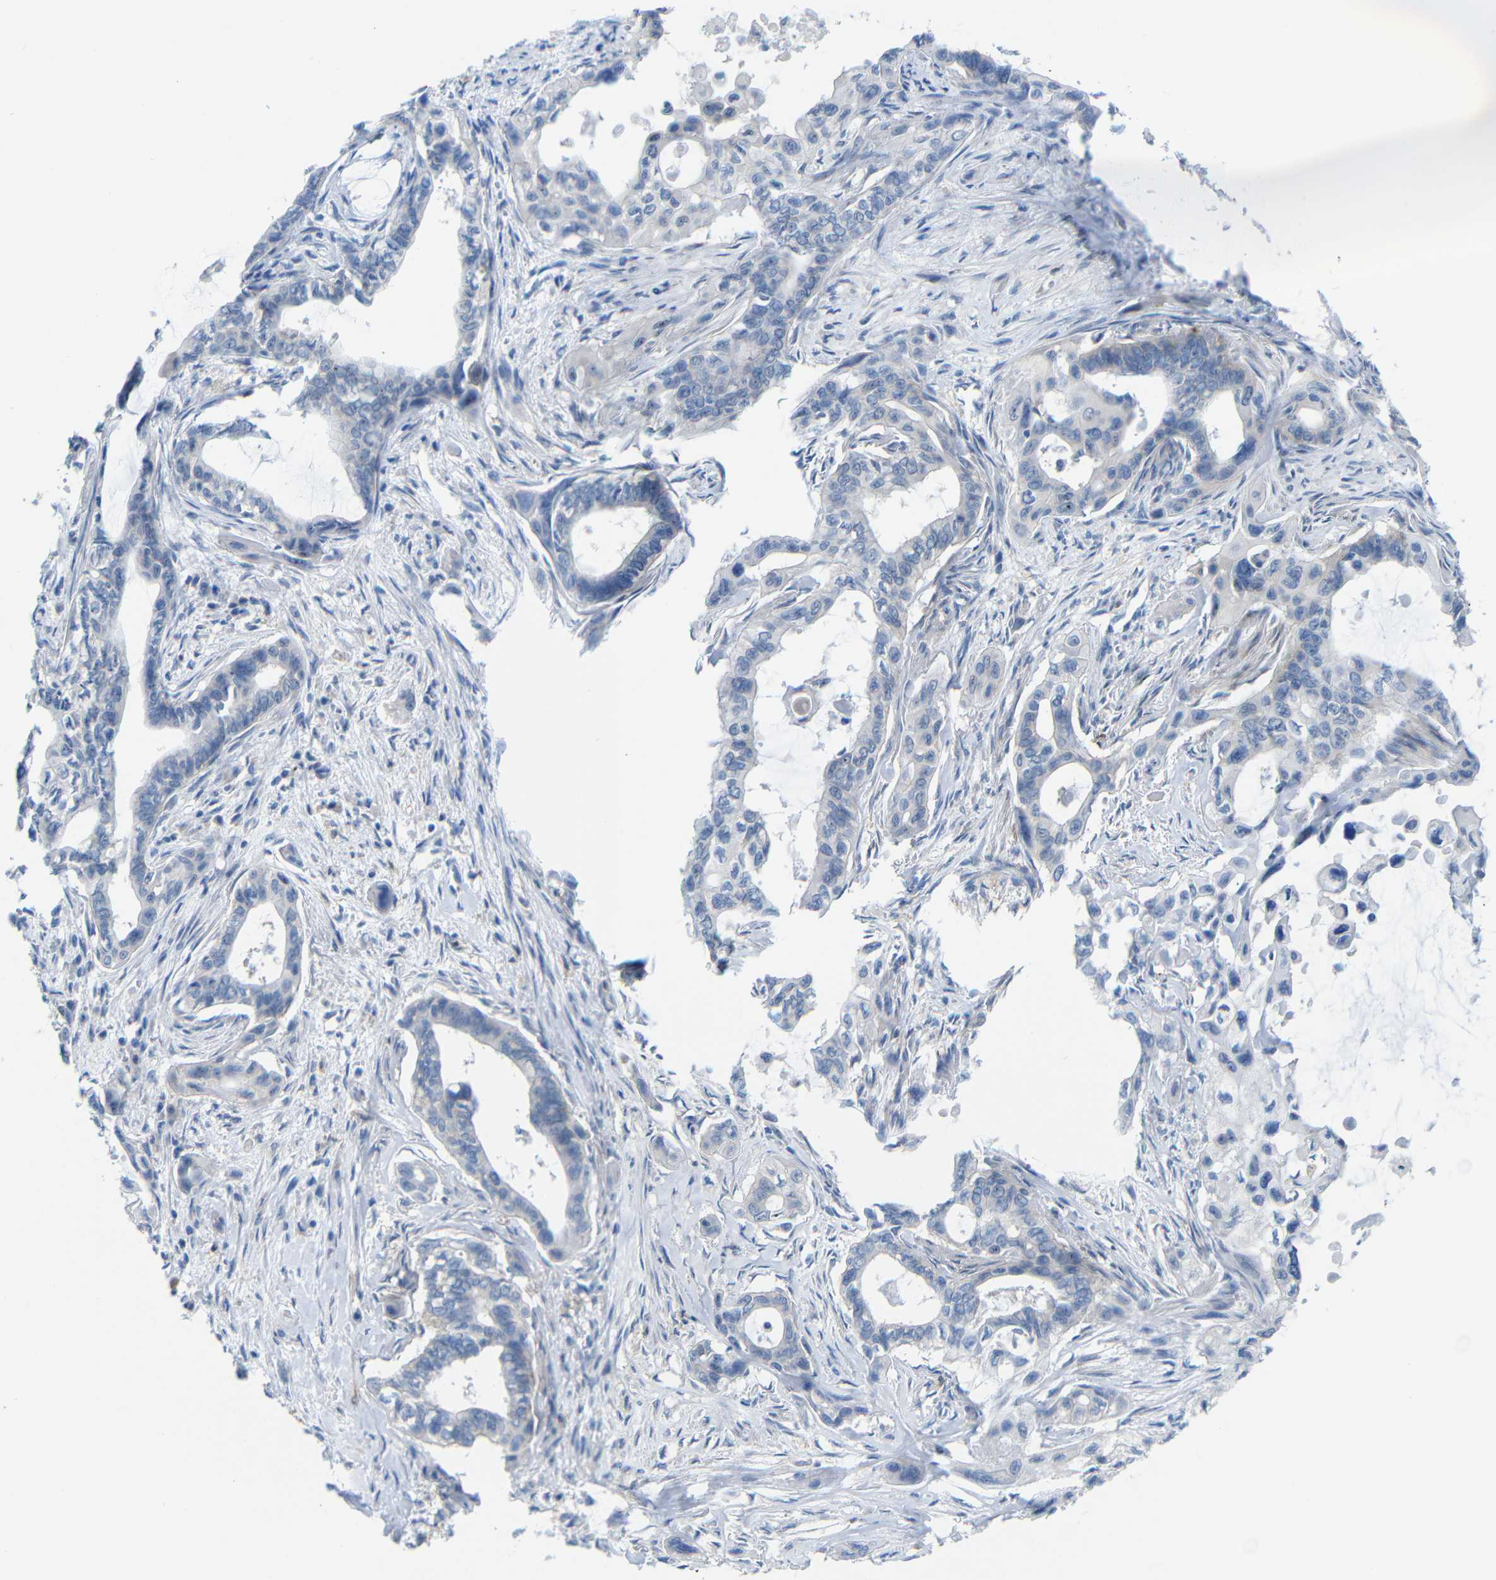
{"staining": {"intensity": "negative", "quantity": "none", "location": "none"}, "tissue": "pancreatic cancer", "cell_type": "Tumor cells", "image_type": "cancer", "snomed": [{"axis": "morphology", "description": "Adenocarcinoma, NOS"}, {"axis": "topography", "description": "Pancreas"}], "caption": "Adenocarcinoma (pancreatic) stained for a protein using IHC shows no positivity tumor cells.", "gene": "C1orf210", "patient": {"sex": "male", "age": 73}}